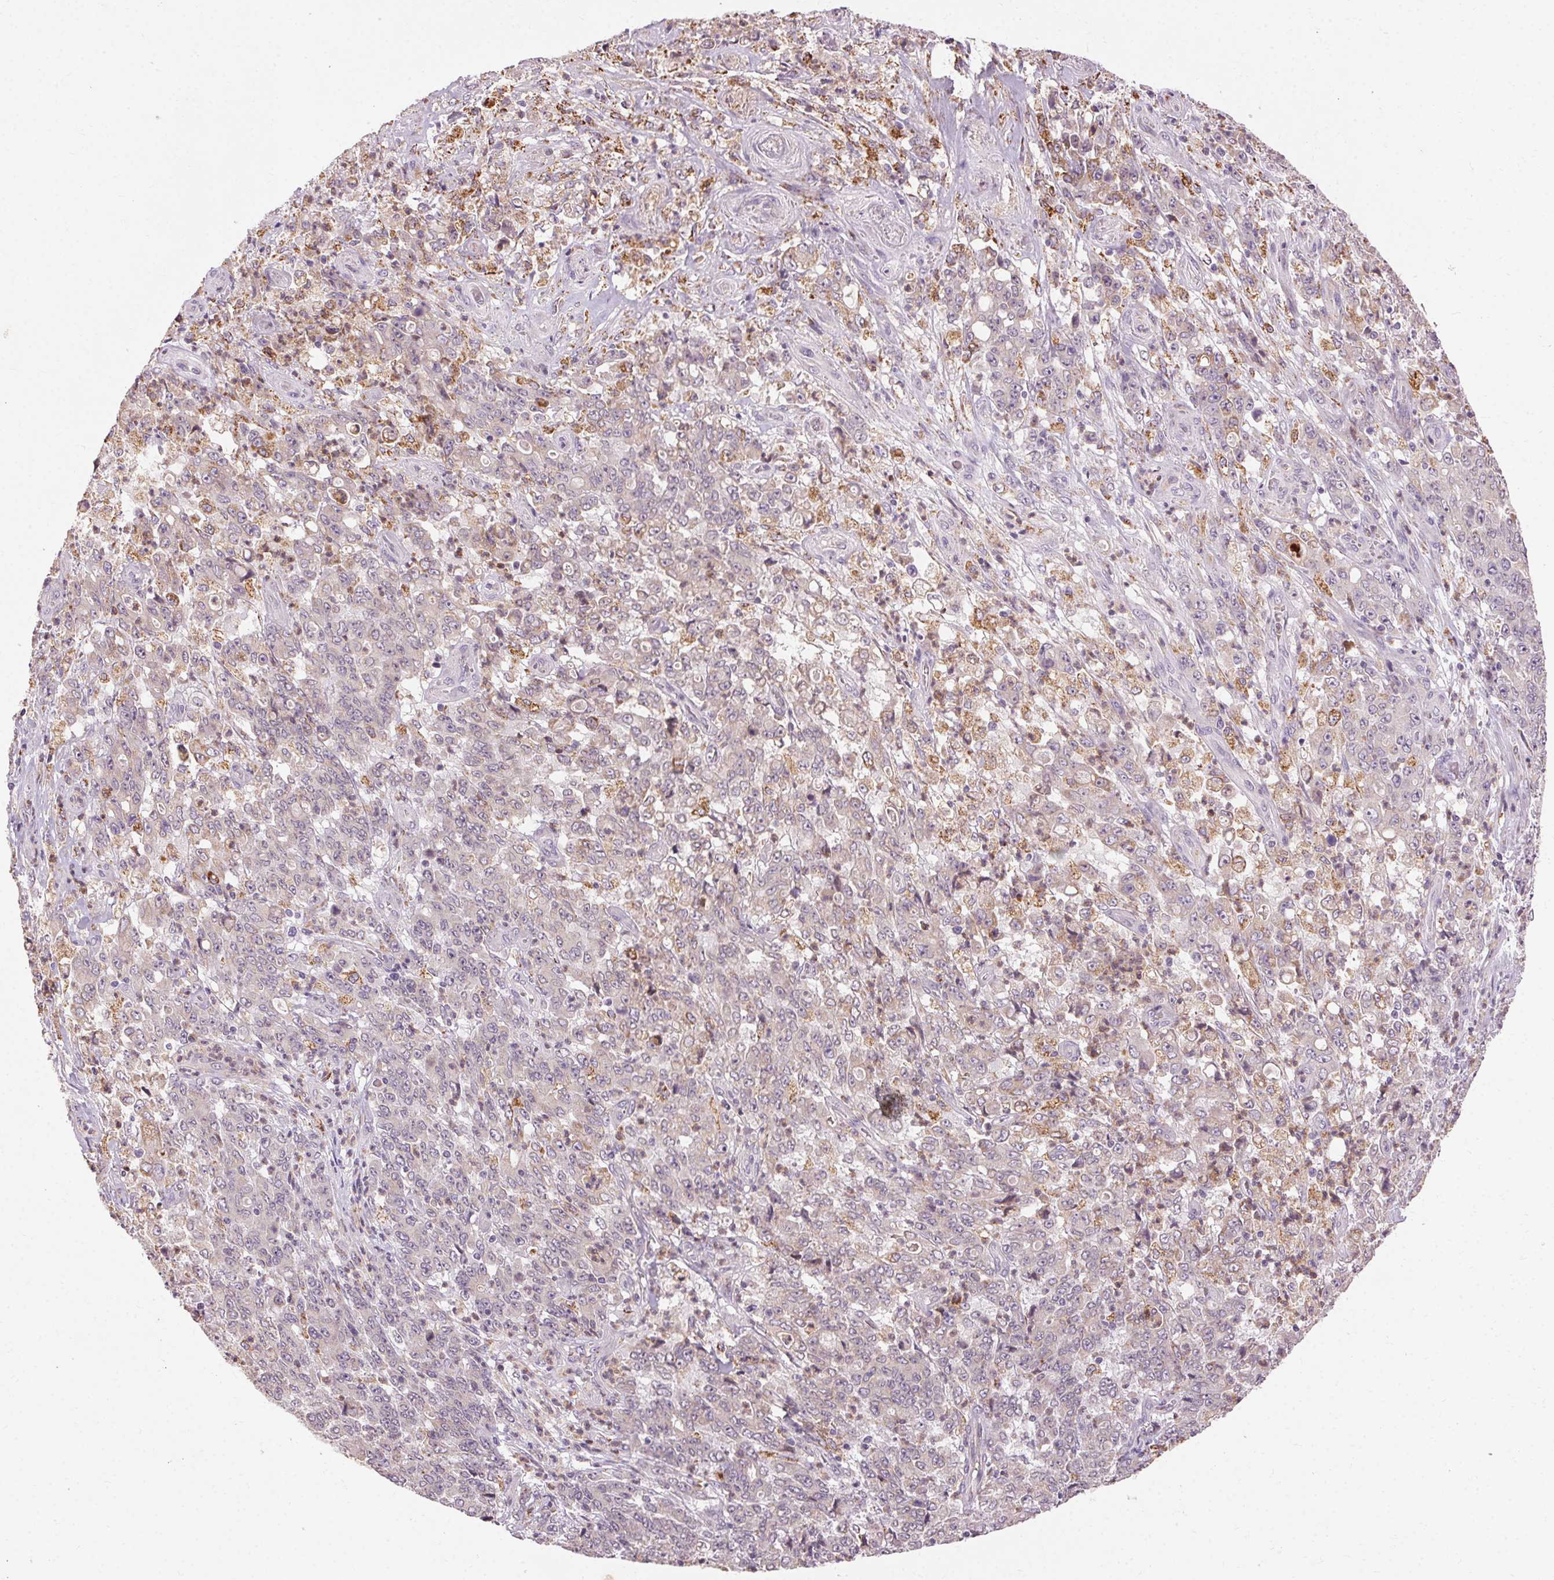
{"staining": {"intensity": "negative", "quantity": "none", "location": "none"}, "tissue": "stomach cancer", "cell_type": "Tumor cells", "image_type": "cancer", "snomed": [{"axis": "morphology", "description": "Adenocarcinoma, NOS"}, {"axis": "topography", "description": "Stomach, lower"}], "caption": "High power microscopy micrograph of an immunohistochemistry (IHC) histopathology image of stomach adenocarcinoma, revealing no significant staining in tumor cells. (Brightfield microscopy of DAB (3,3'-diaminobenzidine) immunohistochemistry (IHC) at high magnification).", "gene": "REP15", "patient": {"sex": "female", "age": 71}}